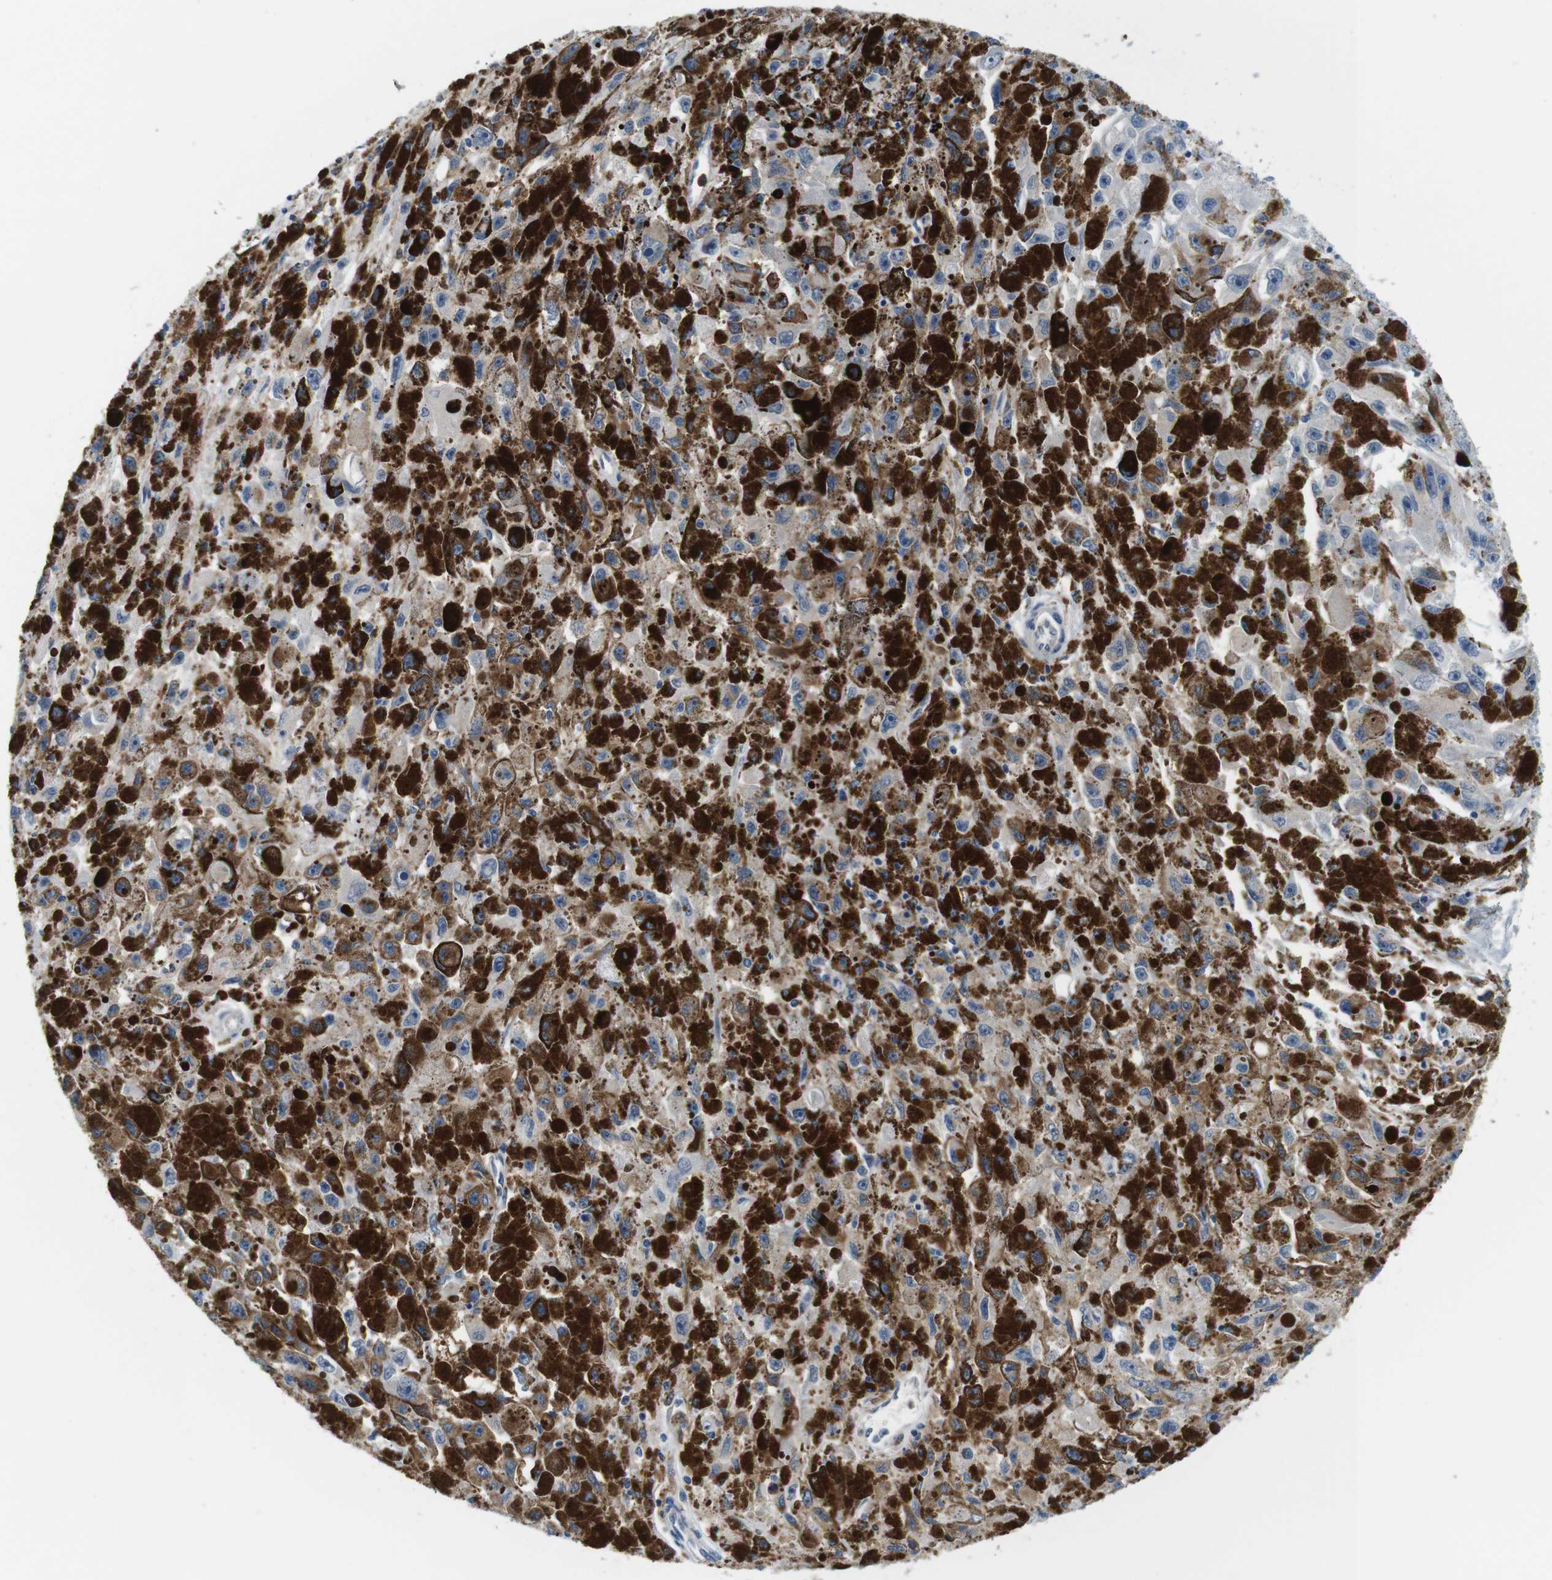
{"staining": {"intensity": "negative", "quantity": "none", "location": "none"}, "tissue": "melanoma", "cell_type": "Tumor cells", "image_type": "cancer", "snomed": [{"axis": "morphology", "description": "Malignant melanoma, NOS"}, {"axis": "topography", "description": "Skin"}], "caption": "The photomicrograph demonstrates no significant expression in tumor cells of melanoma.", "gene": "CD300C", "patient": {"sex": "female", "age": 104}}